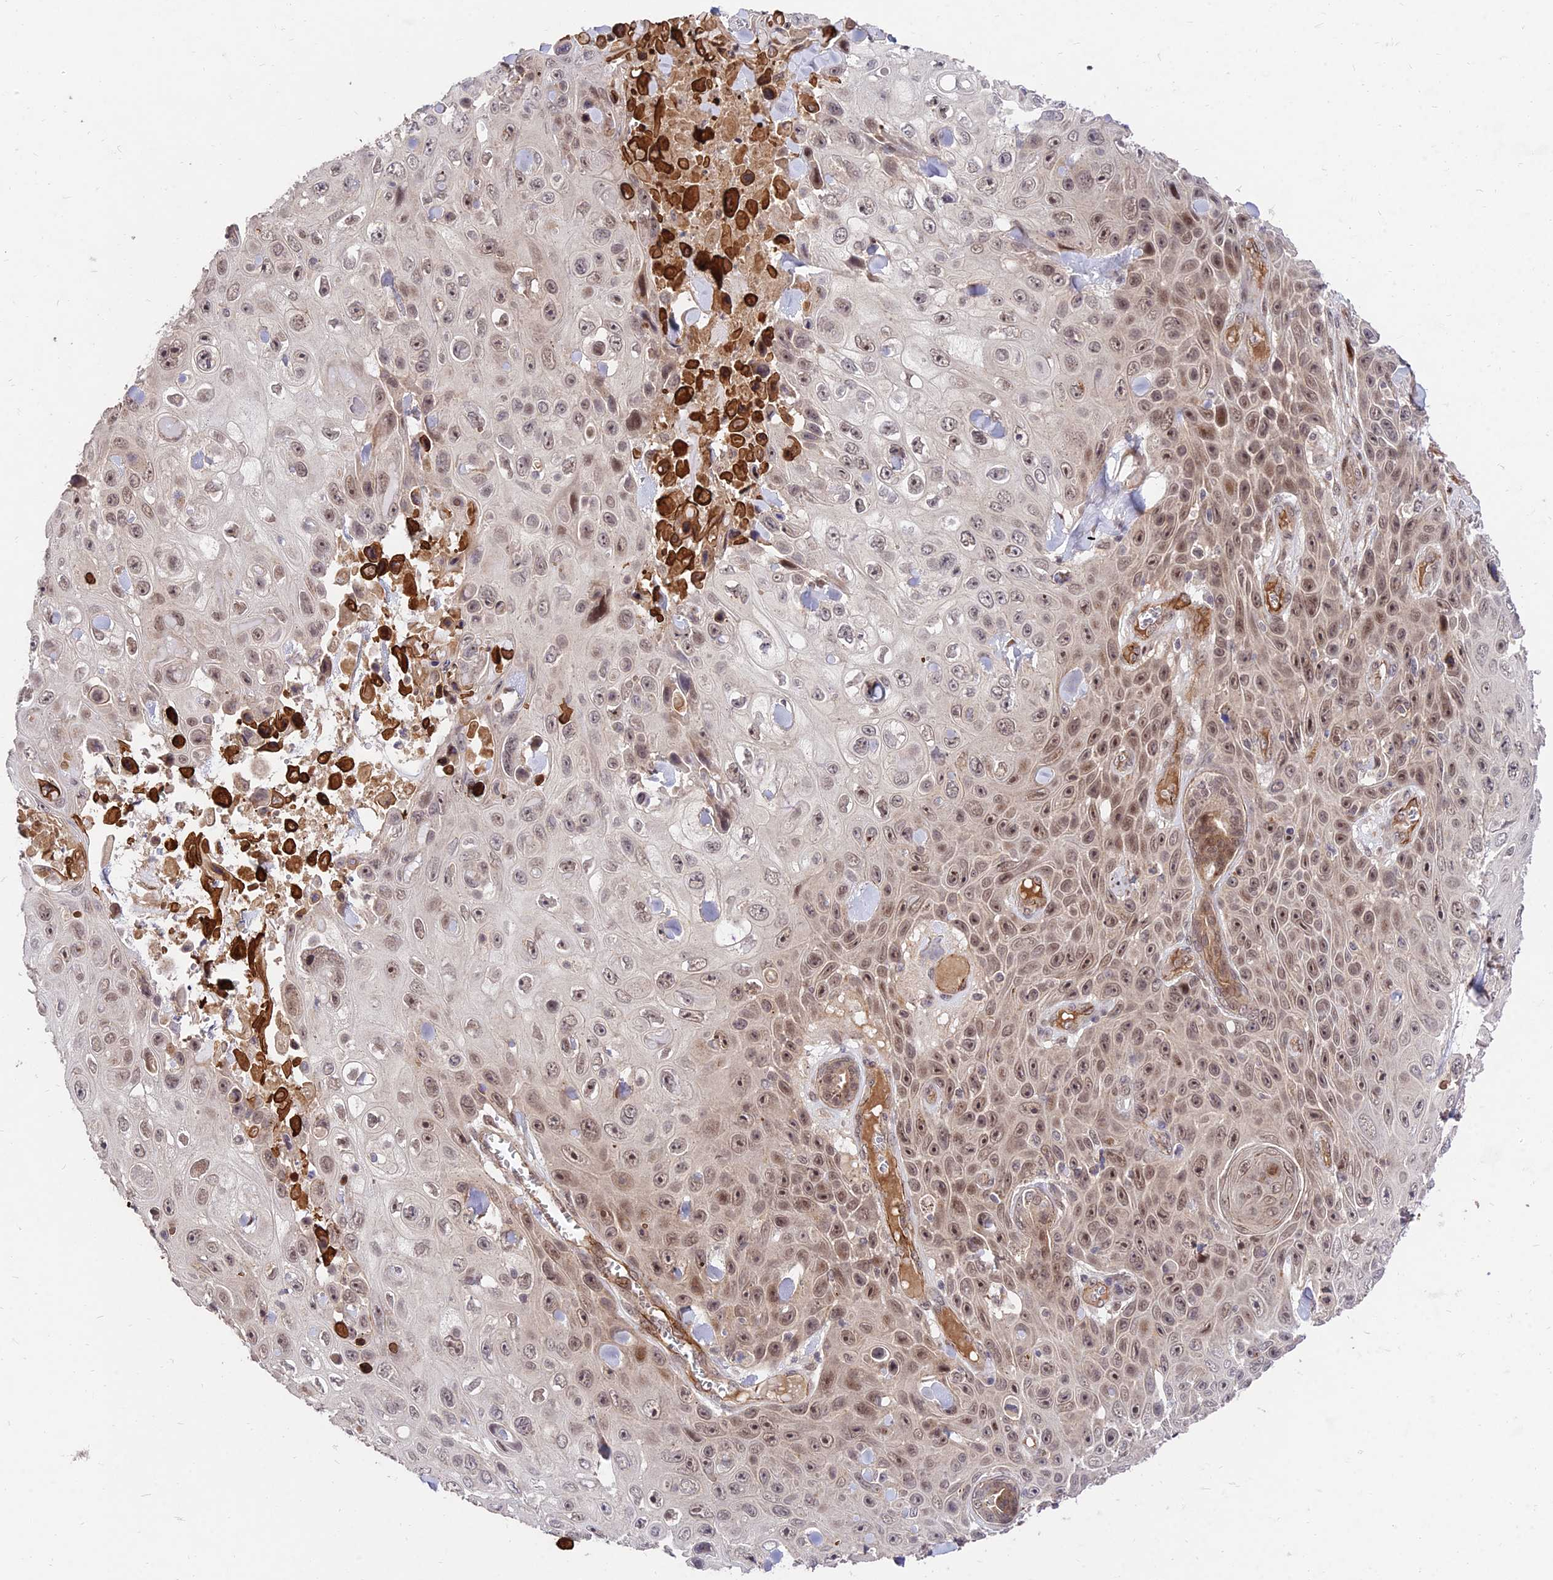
{"staining": {"intensity": "moderate", "quantity": ">75%", "location": "nuclear"}, "tissue": "skin cancer", "cell_type": "Tumor cells", "image_type": "cancer", "snomed": [{"axis": "morphology", "description": "Squamous cell carcinoma, NOS"}, {"axis": "topography", "description": "Skin"}], "caption": "Skin squamous cell carcinoma stained for a protein displays moderate nuclear positivity in tumor cells.", "gene": "ZNF85", "patient": {"sex": "male", "age": 82}}